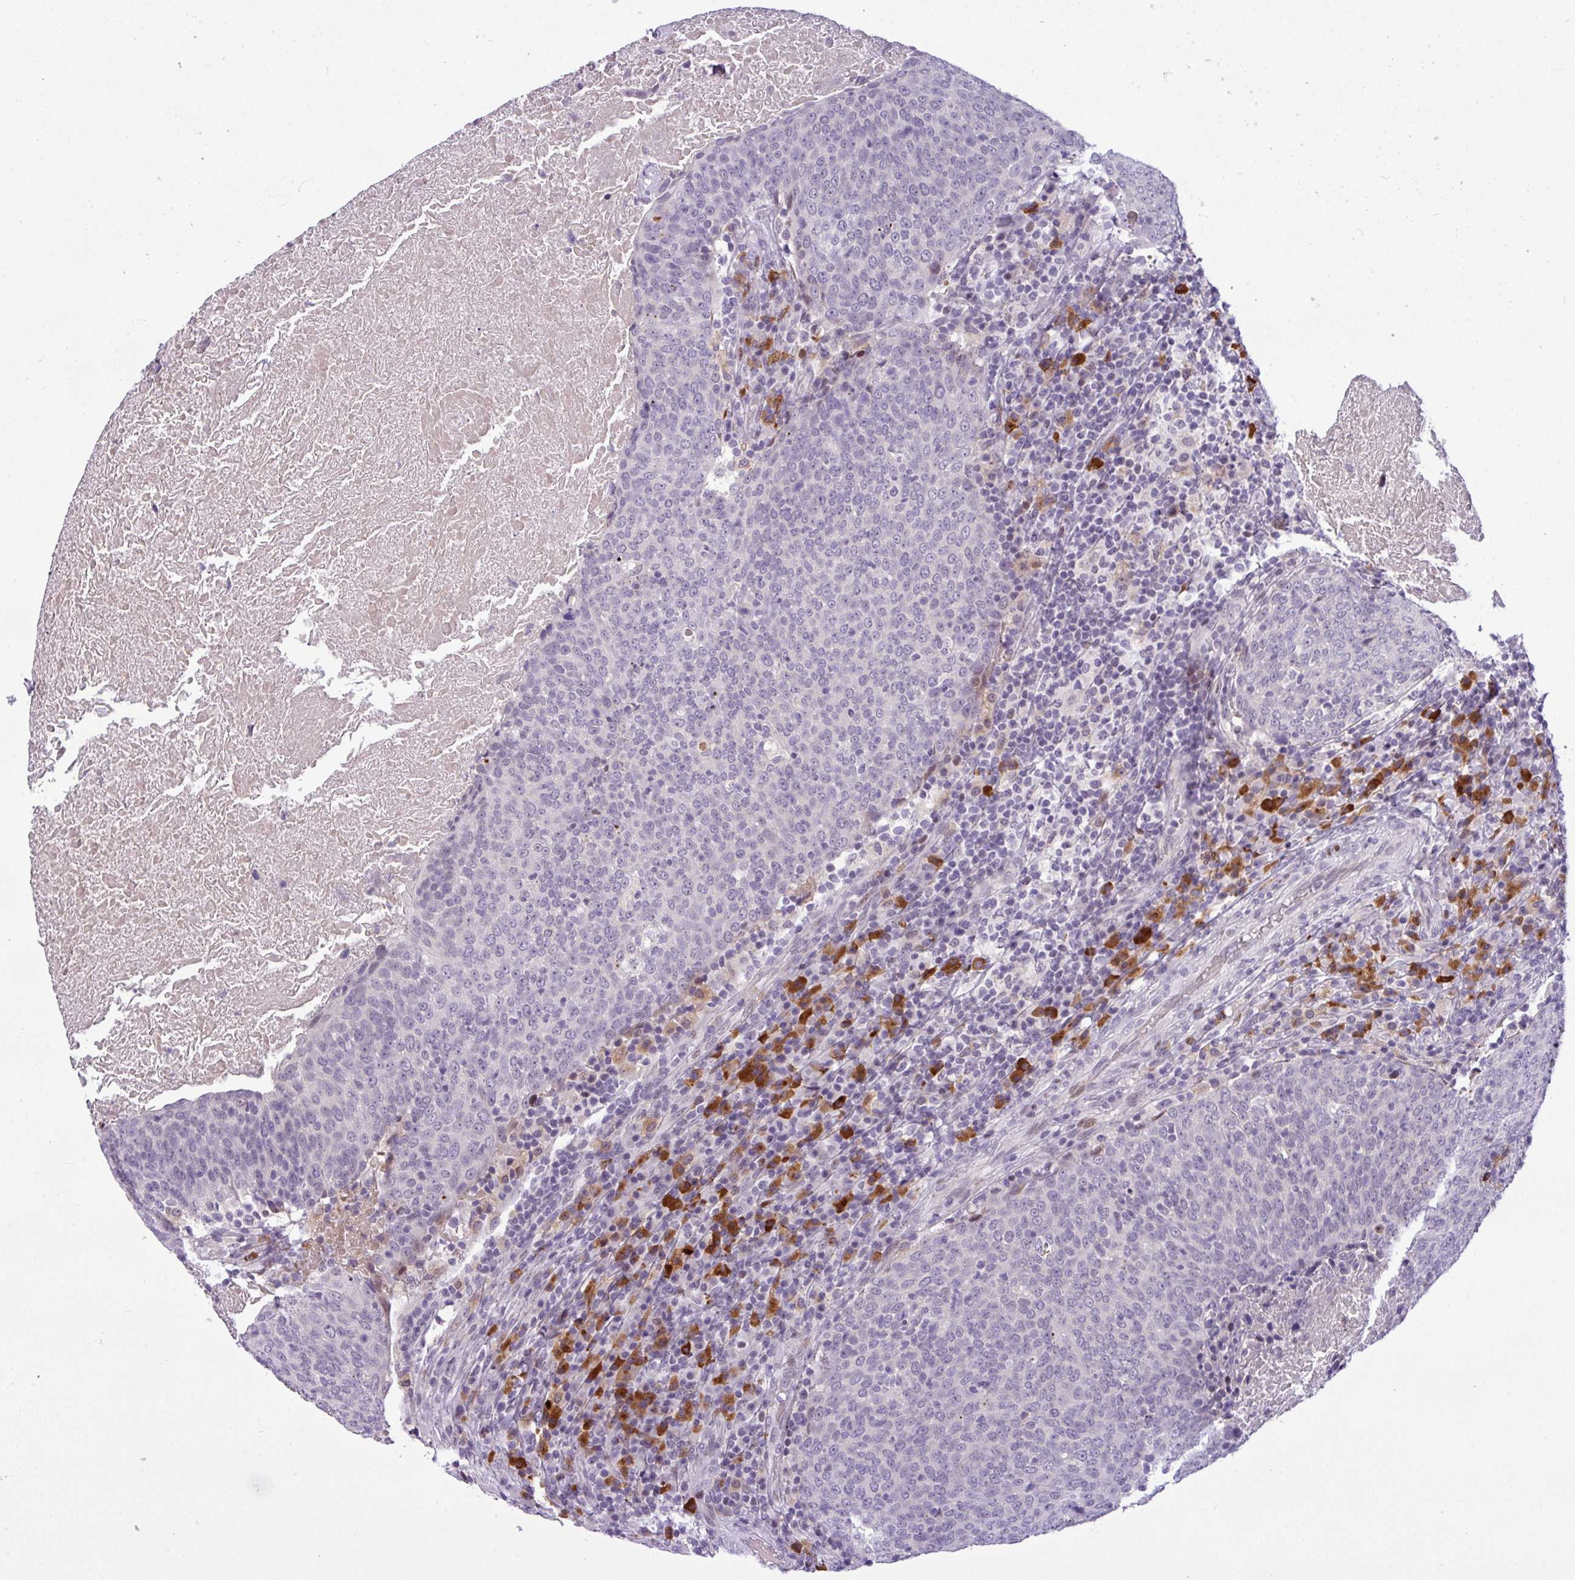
{"staining": {"intensity": "negative", "quantity": "none", "location": "none"}, "tissue": "head and neck cancer", "cell_type": "Tumor cells", "image_type": "cancer", "snomed": [{"axis": "morphology", "description": "Squamous cell carcinoma, NOS"}, {"axis": "morphology", "description": "Squamous cell carcinoma, metastatic, NOS"}, {"axis": "topography", "description": "Lymph node"}, {"axis": "topography", "description": "Head-Neck"}], "caption": "IHC of head and neck metastatic squamous cell carcinoma exhibits no positivity in tumor cells. Brightfield microscopy of IHC stained with DAB (3,3'-diaminobenzidine) (brown) and hematoxylin (blue), captured at high magnification.", "gene": "SLC66A2", "patient": {"sex": "male", "age": 62}}